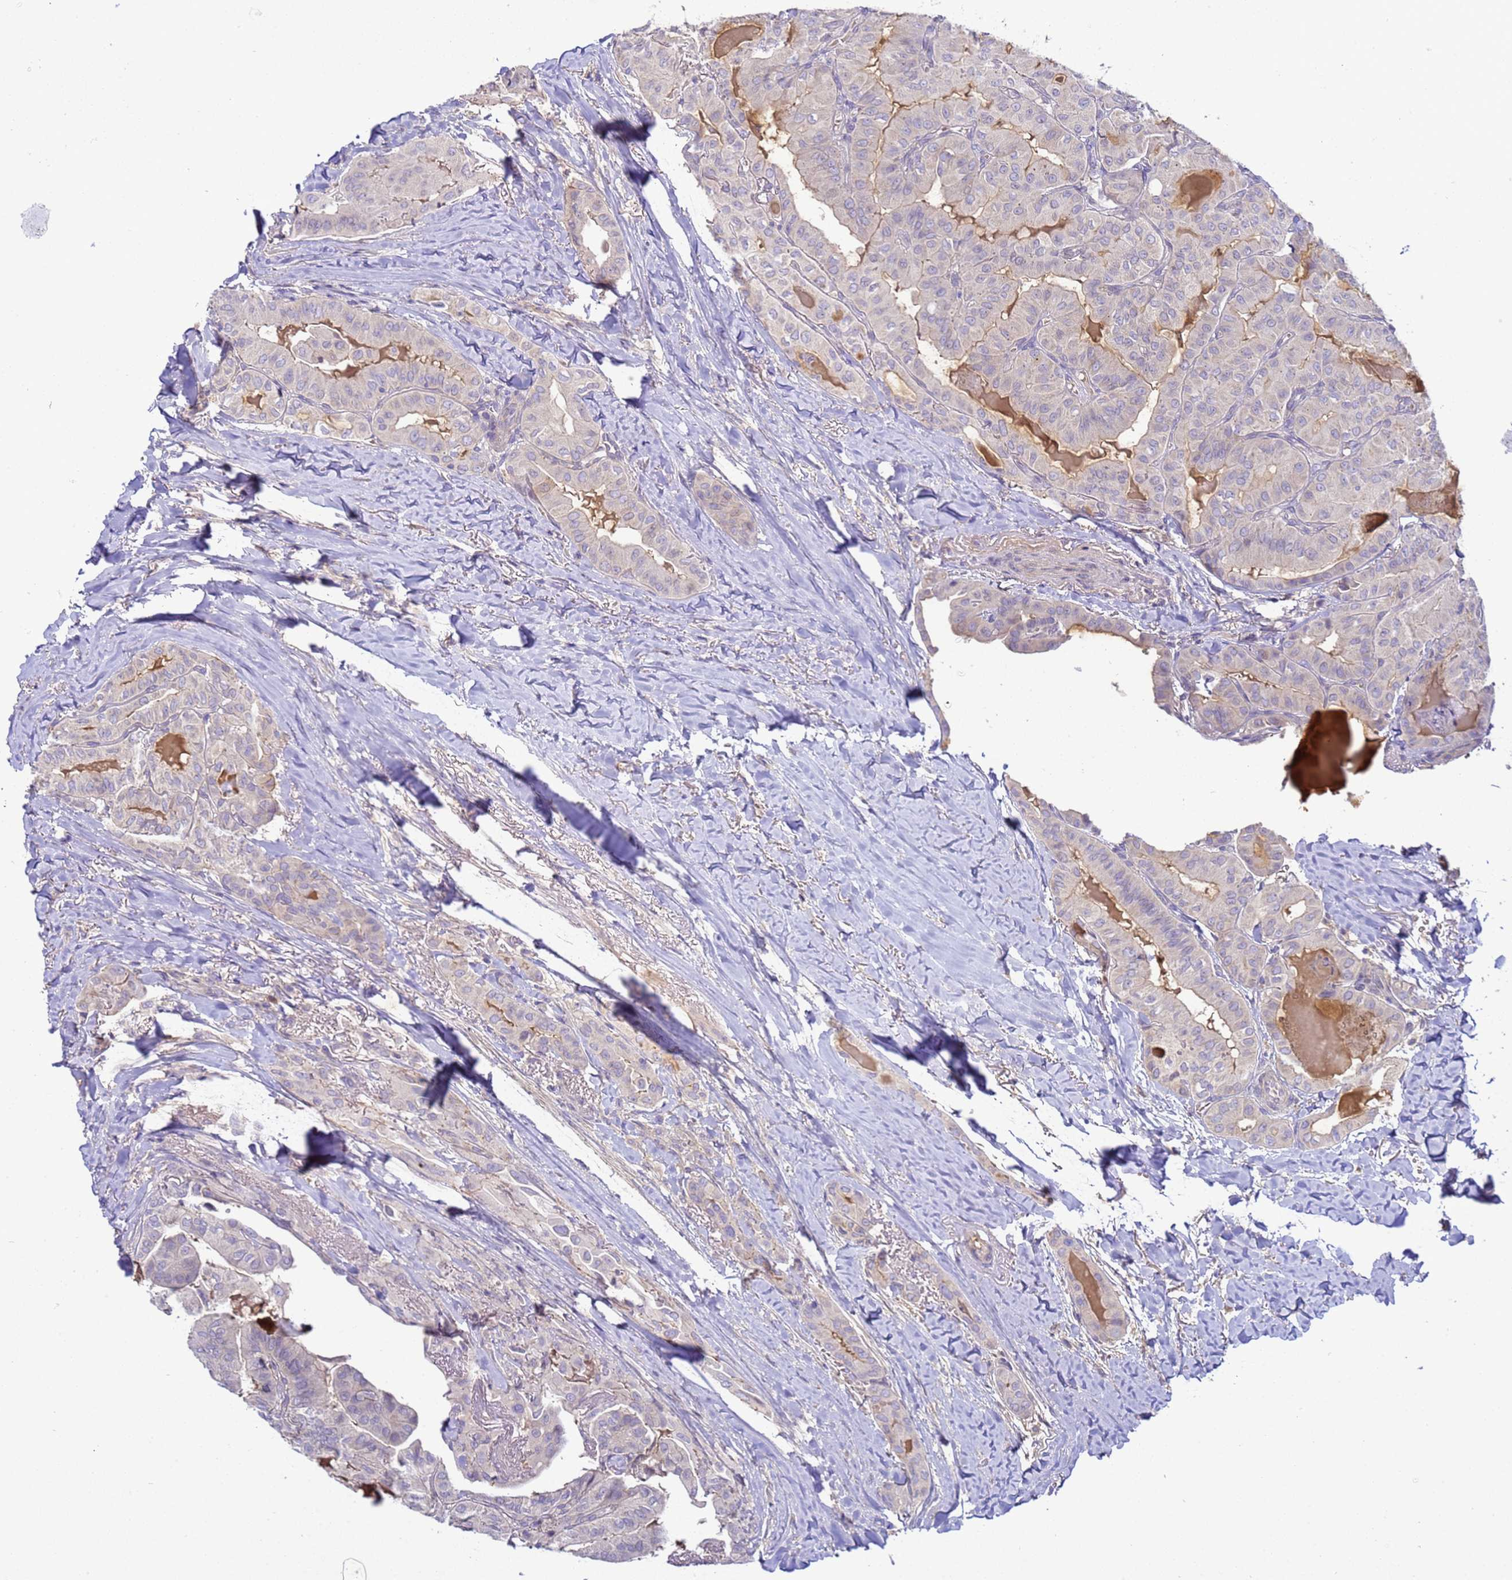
{"staining": {"intensity": "negative", "quantity": "none", "location": "none"}, "tissue": "thyroid cancer", "cell_type": "Tumor cells", "image_type": "cancer", "snomed": [{"axis": "morphology", "description": "Papillary adenocarcinoma, NOS"}, {"axis": "topography", "description": "Thyroid gland"}], "caption": "This is a micrograph of immunohistochemistry staining of thyroid cancer, which shows no staining in tumor cells.", "gene": "TBCD", "patient": {"sex": "female", "age": 68}}